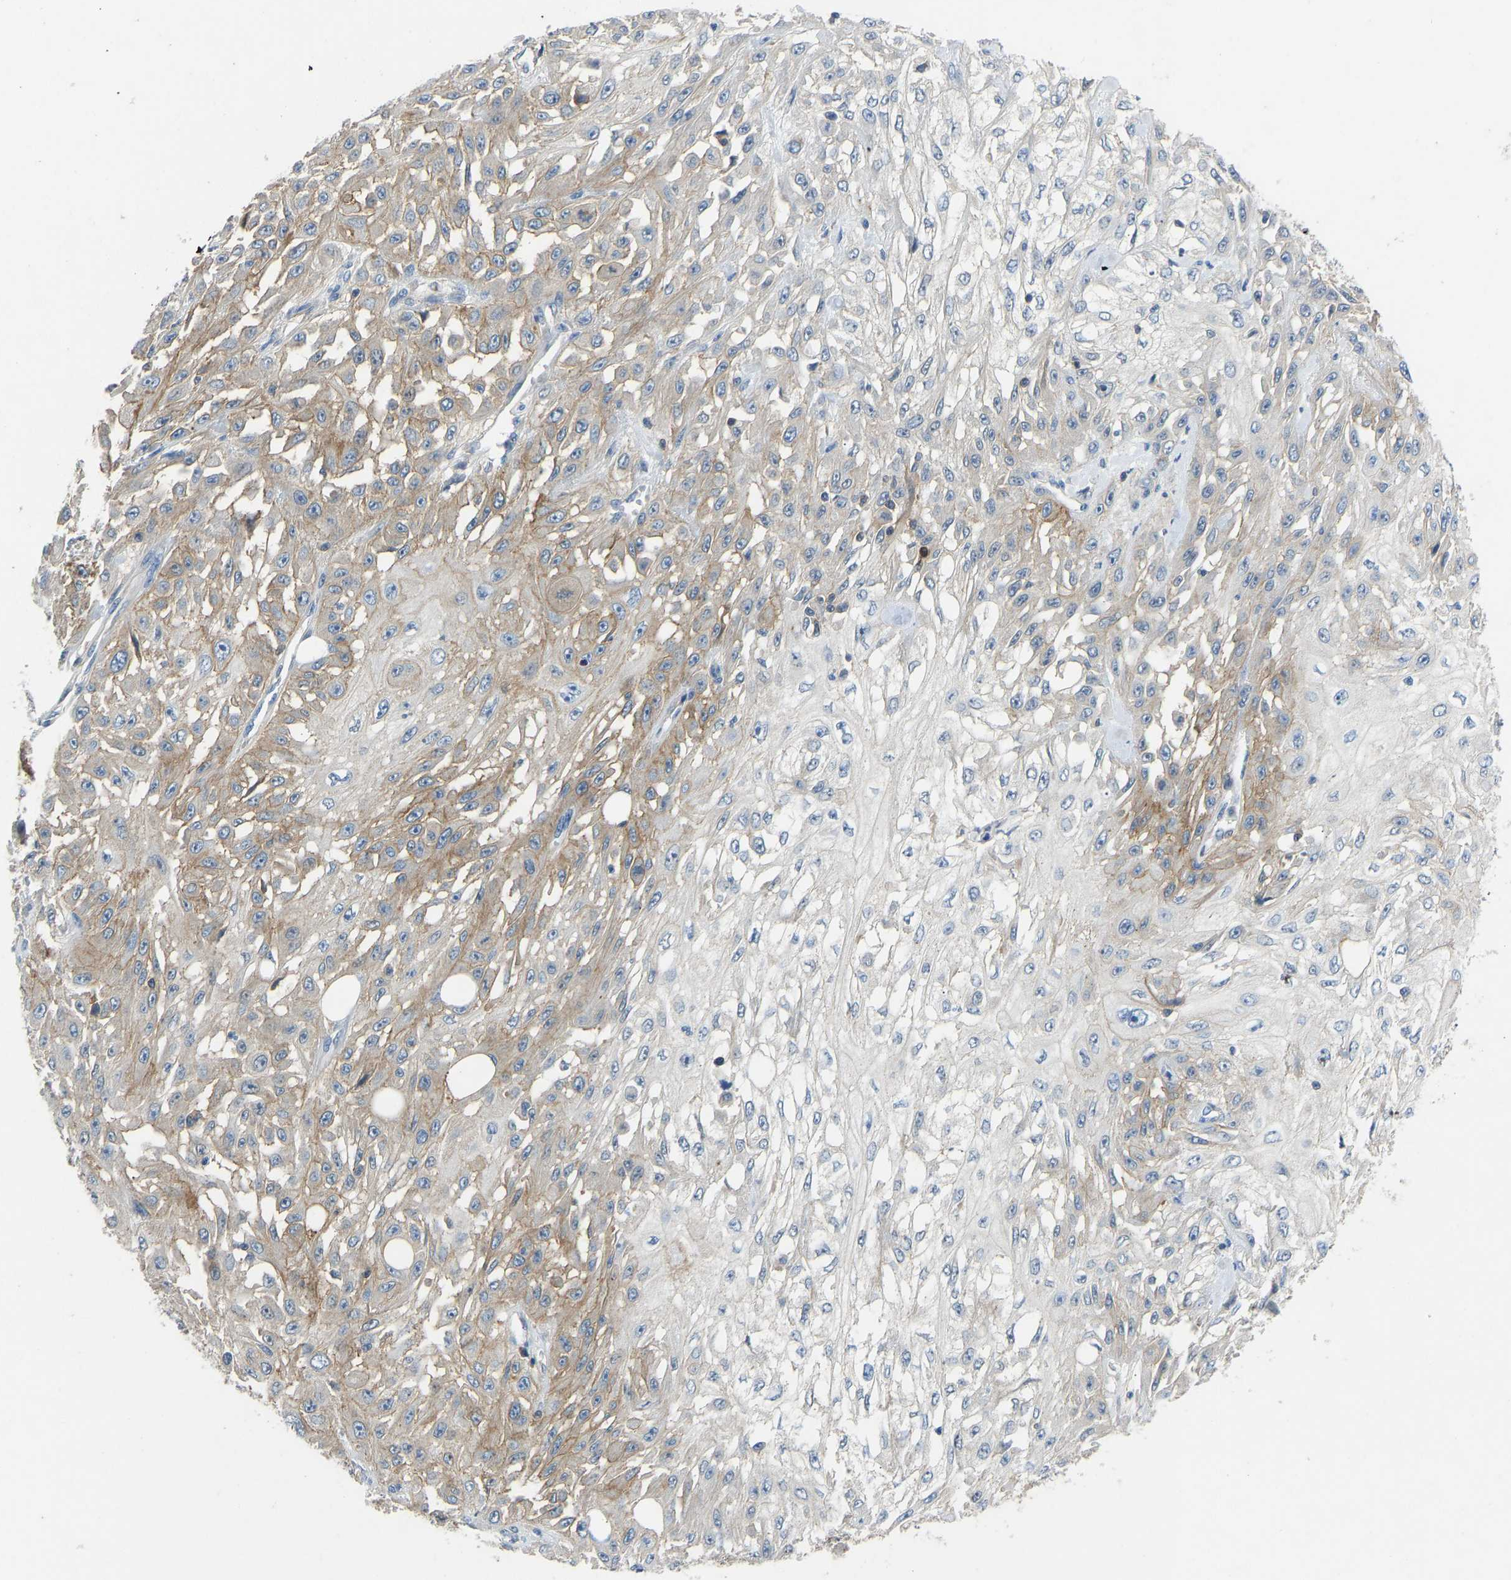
{"staining": {"intensity": "moderate", "quantity": "<25%", "location": "cytoplasmic/membranous"}, "tissue": "skin cancer", "cell_type": "Tumor cells", "image_type": "cancer", "snomed": [{"axis": "morphology", "description": "Squamous cell carcinoma, NOS"}, {"axis": "morphology", "description": "Squamous cell carcinoma, metastatic, NOS"}, {"axis": "topography", "description": "Skin"}, {"axis": "topography", "description": "Lymph node"}], "caption": "Moderate cytoplasmic/membranous staining is appreciated in about <25% of tumor cells in skin metastatic squamous cell carcinoma.", "gene": "NDRG3", "patient": {"sex": "male", "age": 75}}